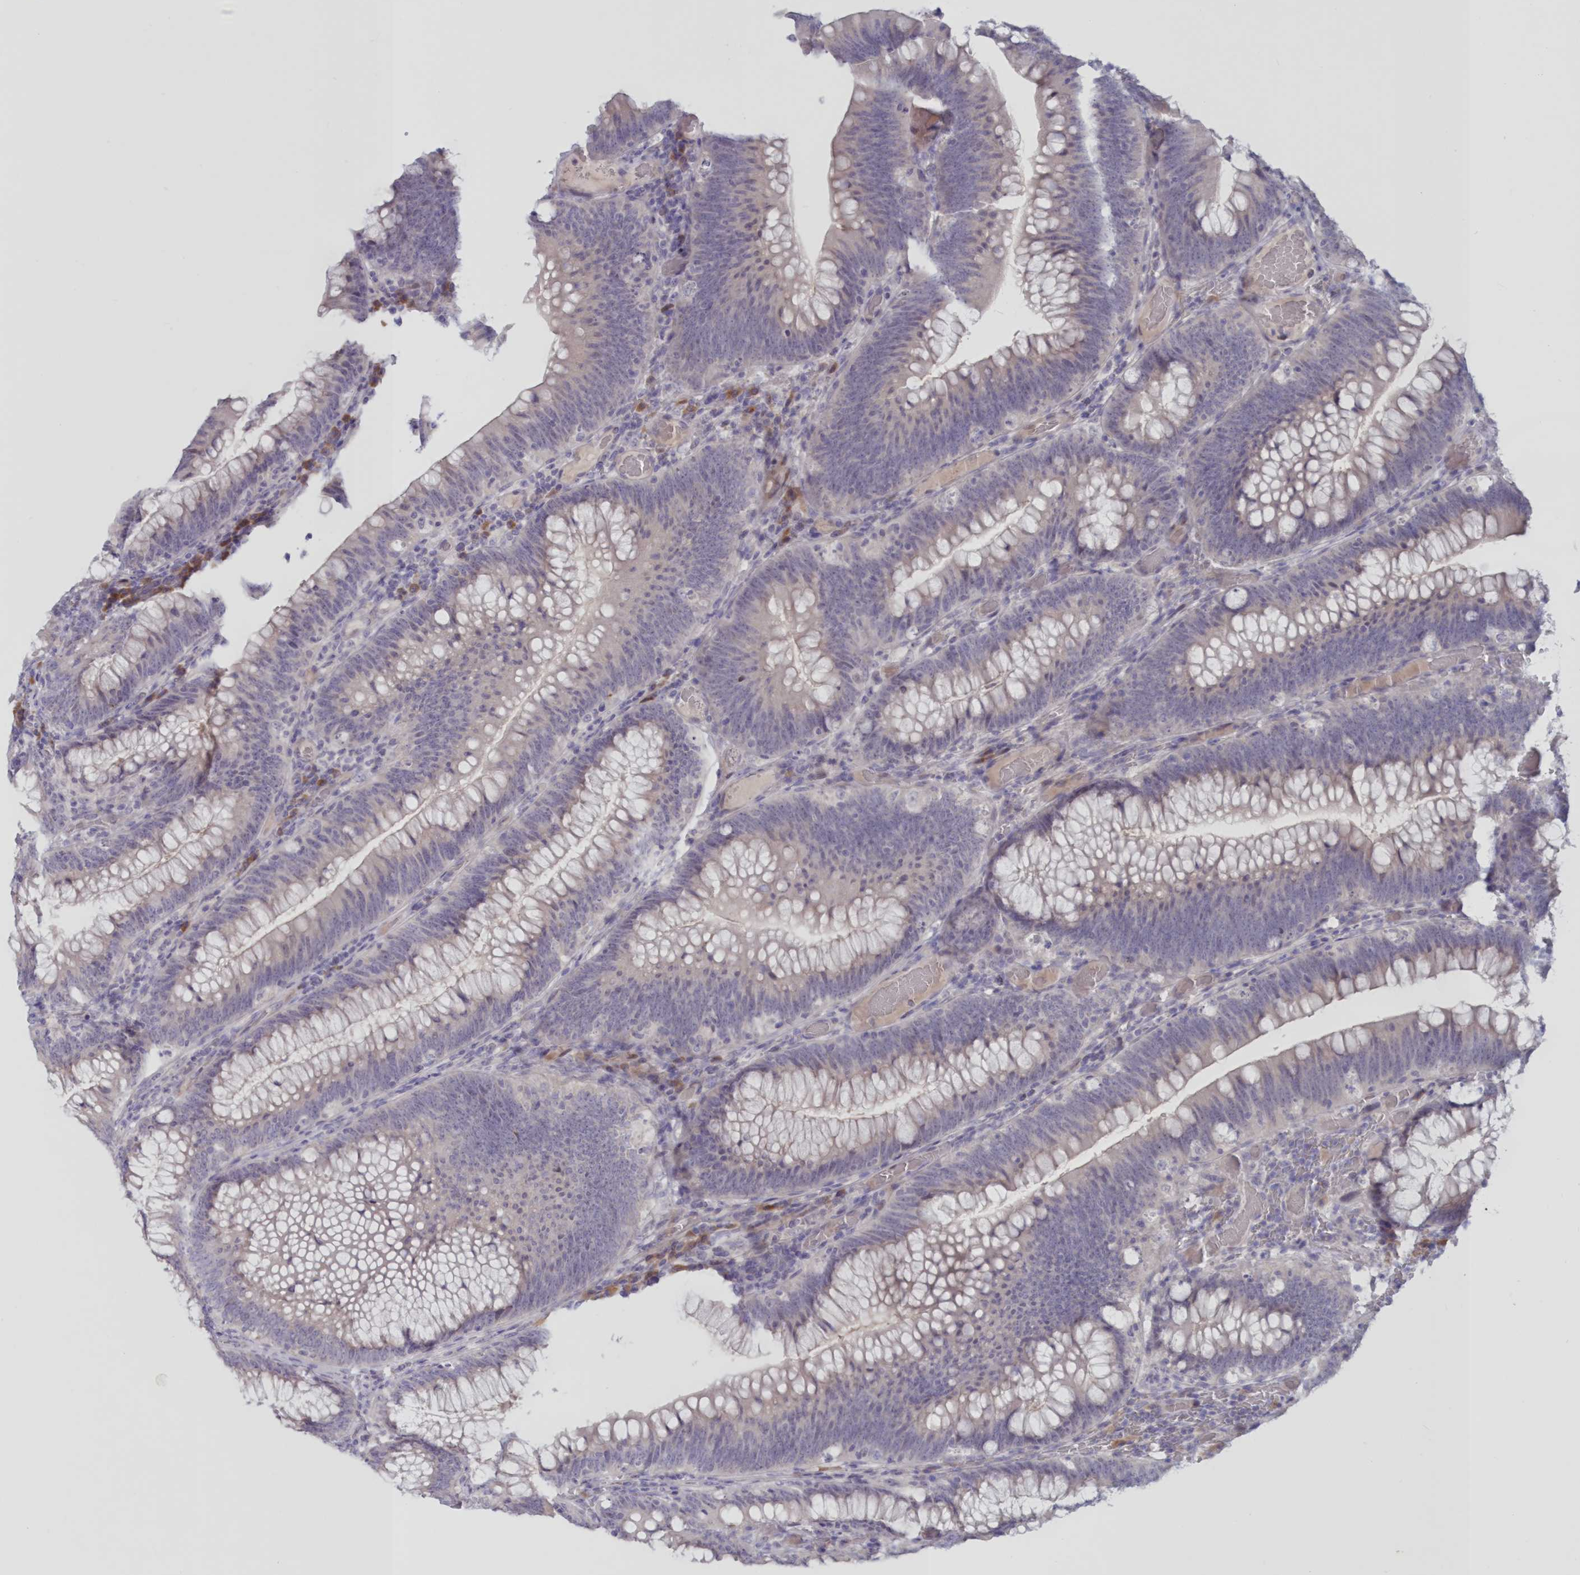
{"staining": {"intensity": "negative", "quantity": "none", "location": "none"}, "tissue": "colorectal cancer", "cell_type": "Tumor cells", "image_type": "cancer", "snomed": [{"axis": "morphology", "description": "Normal tissue, NOS"}, {"axis": "topography", "description": "Colon"}], "caption": "High power microscopy micrograph of an immunohistochemistry (IHC) micrograph of colorectal cancer, revealing no significant staining in tumor cells.", "gene": "SNED1", "patient": {"sex": "female", "age": 82}}